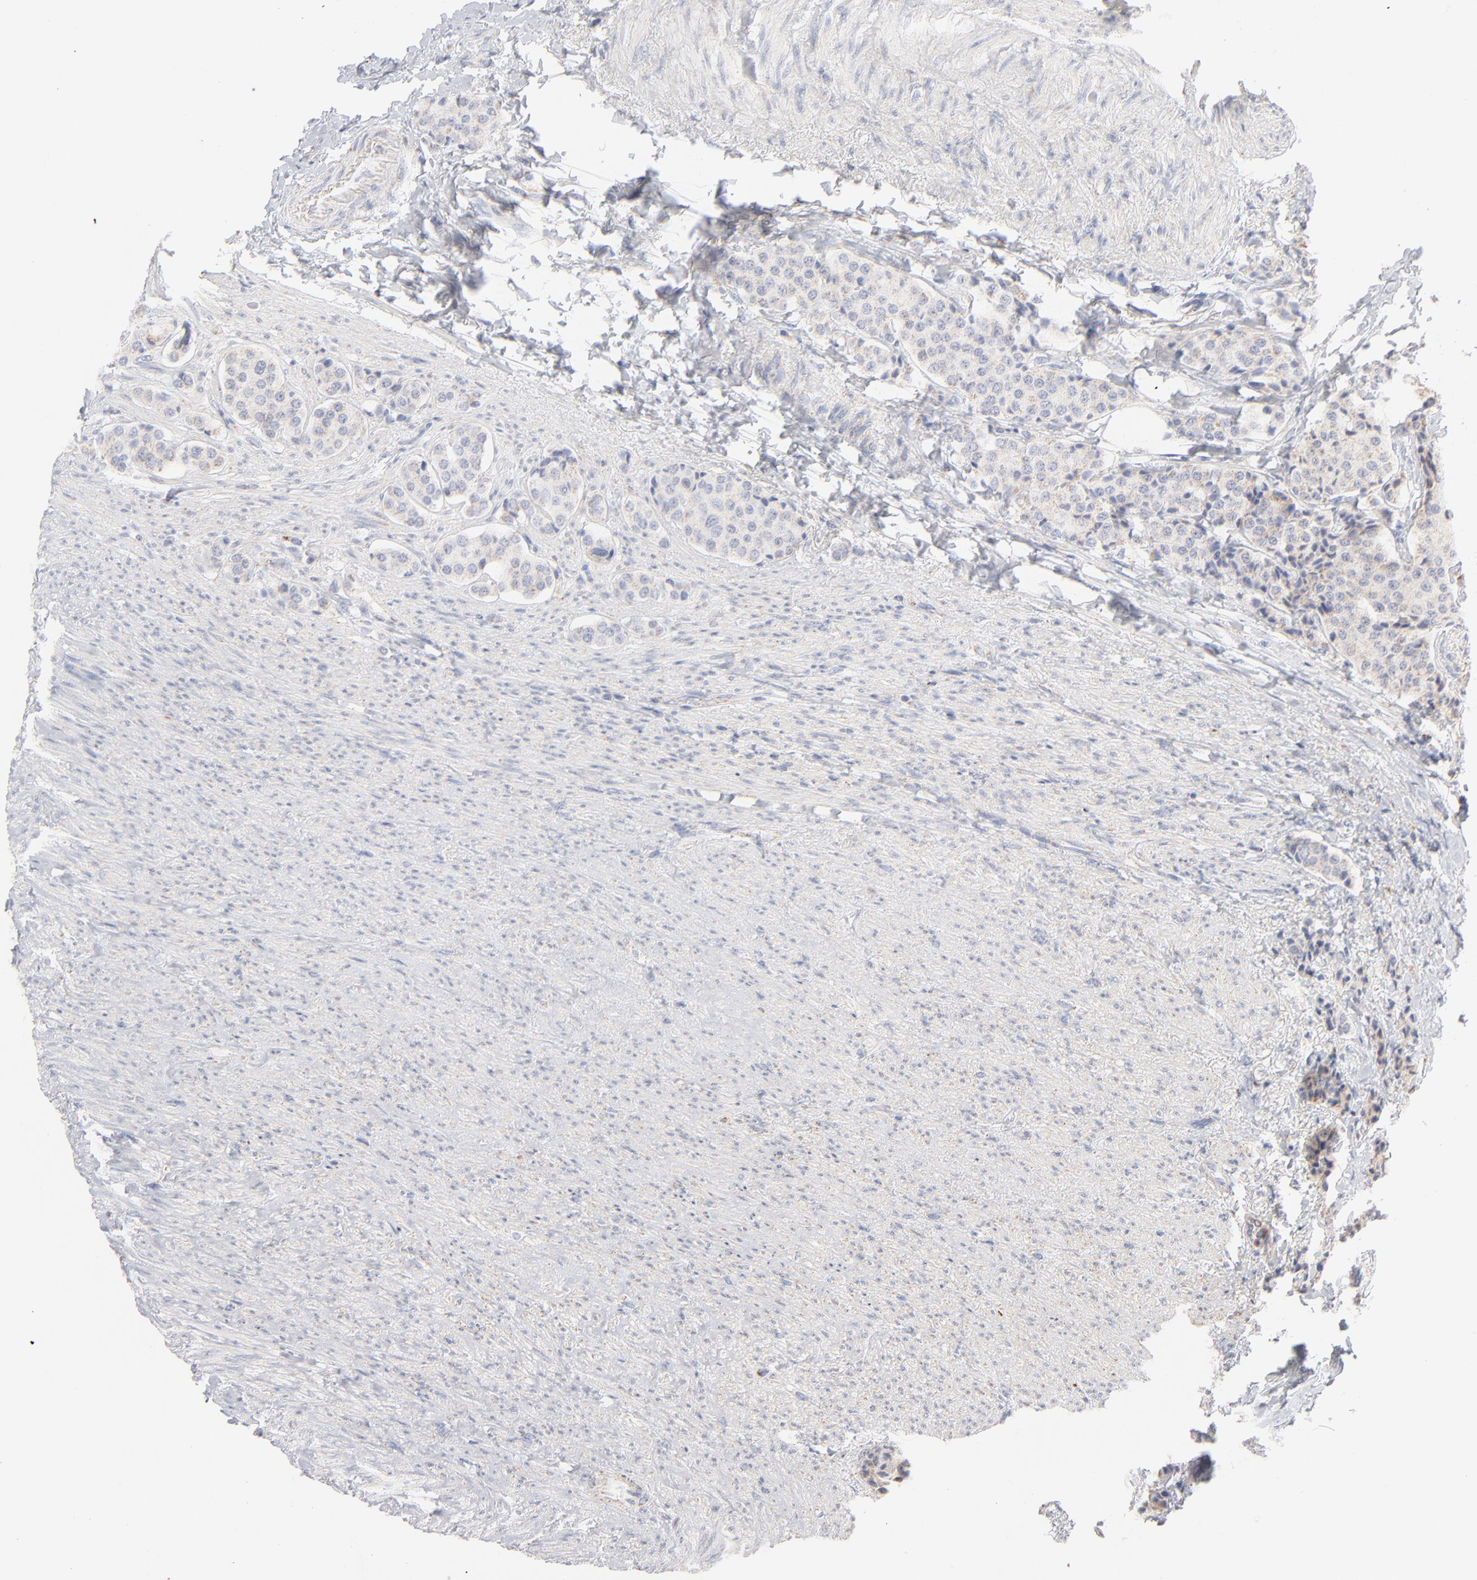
{"staining": {"intensity": "moderate", "quantity": "25%-75%", "location": "cytoplasmic/membranous"}, "tissue": "carcinoid", "cell_type": "Tumor cells", "image_type": "cancer", "snomed": [{"axis": "morphology", "description": "Carcinoid, malignant, NOS"}, {"axis": "topography", "description": "Colon"}], "caption": "Carcinoid was stained to show a protein in brown. There is medium levels of moderate cytoplasmic/membranous positivity in approximately 25%-75% of tumor cells. The protein is shown in brown color, while the nuclei are stained blue.", "gene": "MRPL58", "patient": {"sex": "female", "age": 61}}